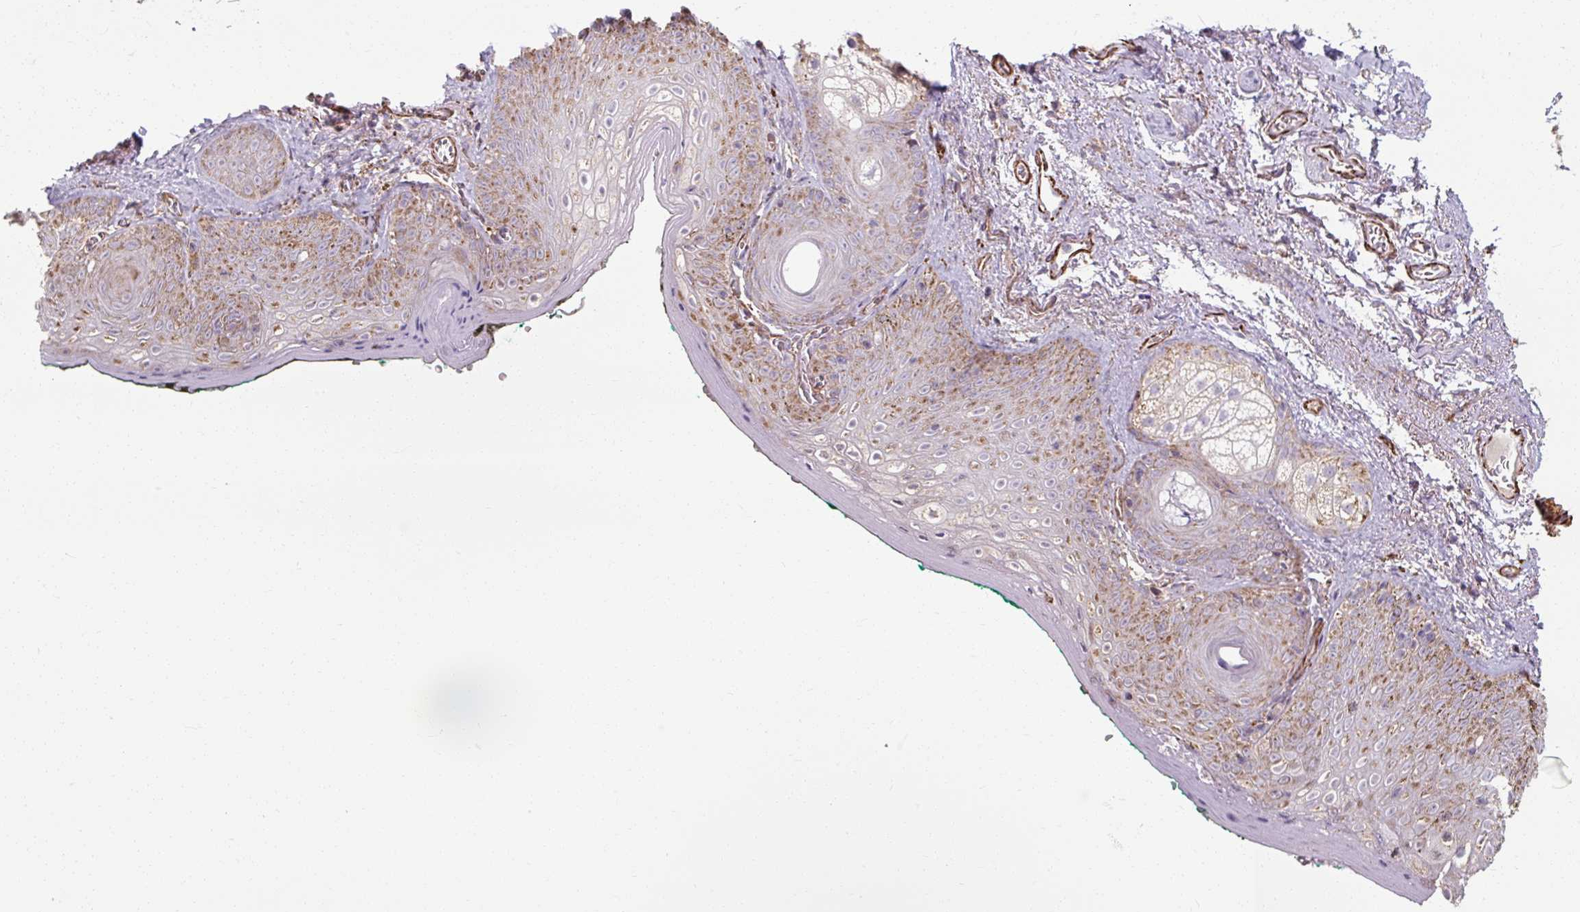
{"staining": {"intensity": "weak", "quantity": "25%-75%", "location": "cytoplasmic/membranous"}, "tissue": "vagina", "cell_type": "Squamous epithelial cells", "image_type": "normal", "snomed": [{"axis": "morphology", "description": "Normal tissue, NOS"}, {"axis": "topography", "description": "Vulva"}, {"axis": "topography", "description": "Vagina"}, {"axis": "topography", "description": "Peripheral nerve tissue"}], "caption": "DAB (3,3'-diaminobenzidine) immunohistochemical staining of unremarkable human vagina reveals weak cytoplasmic/membranous protein positivity in approximately 25%-75% of squamous epithelial cells.", "gene": "MRPS5", "patient": {"sex": "female", "age": 66}}